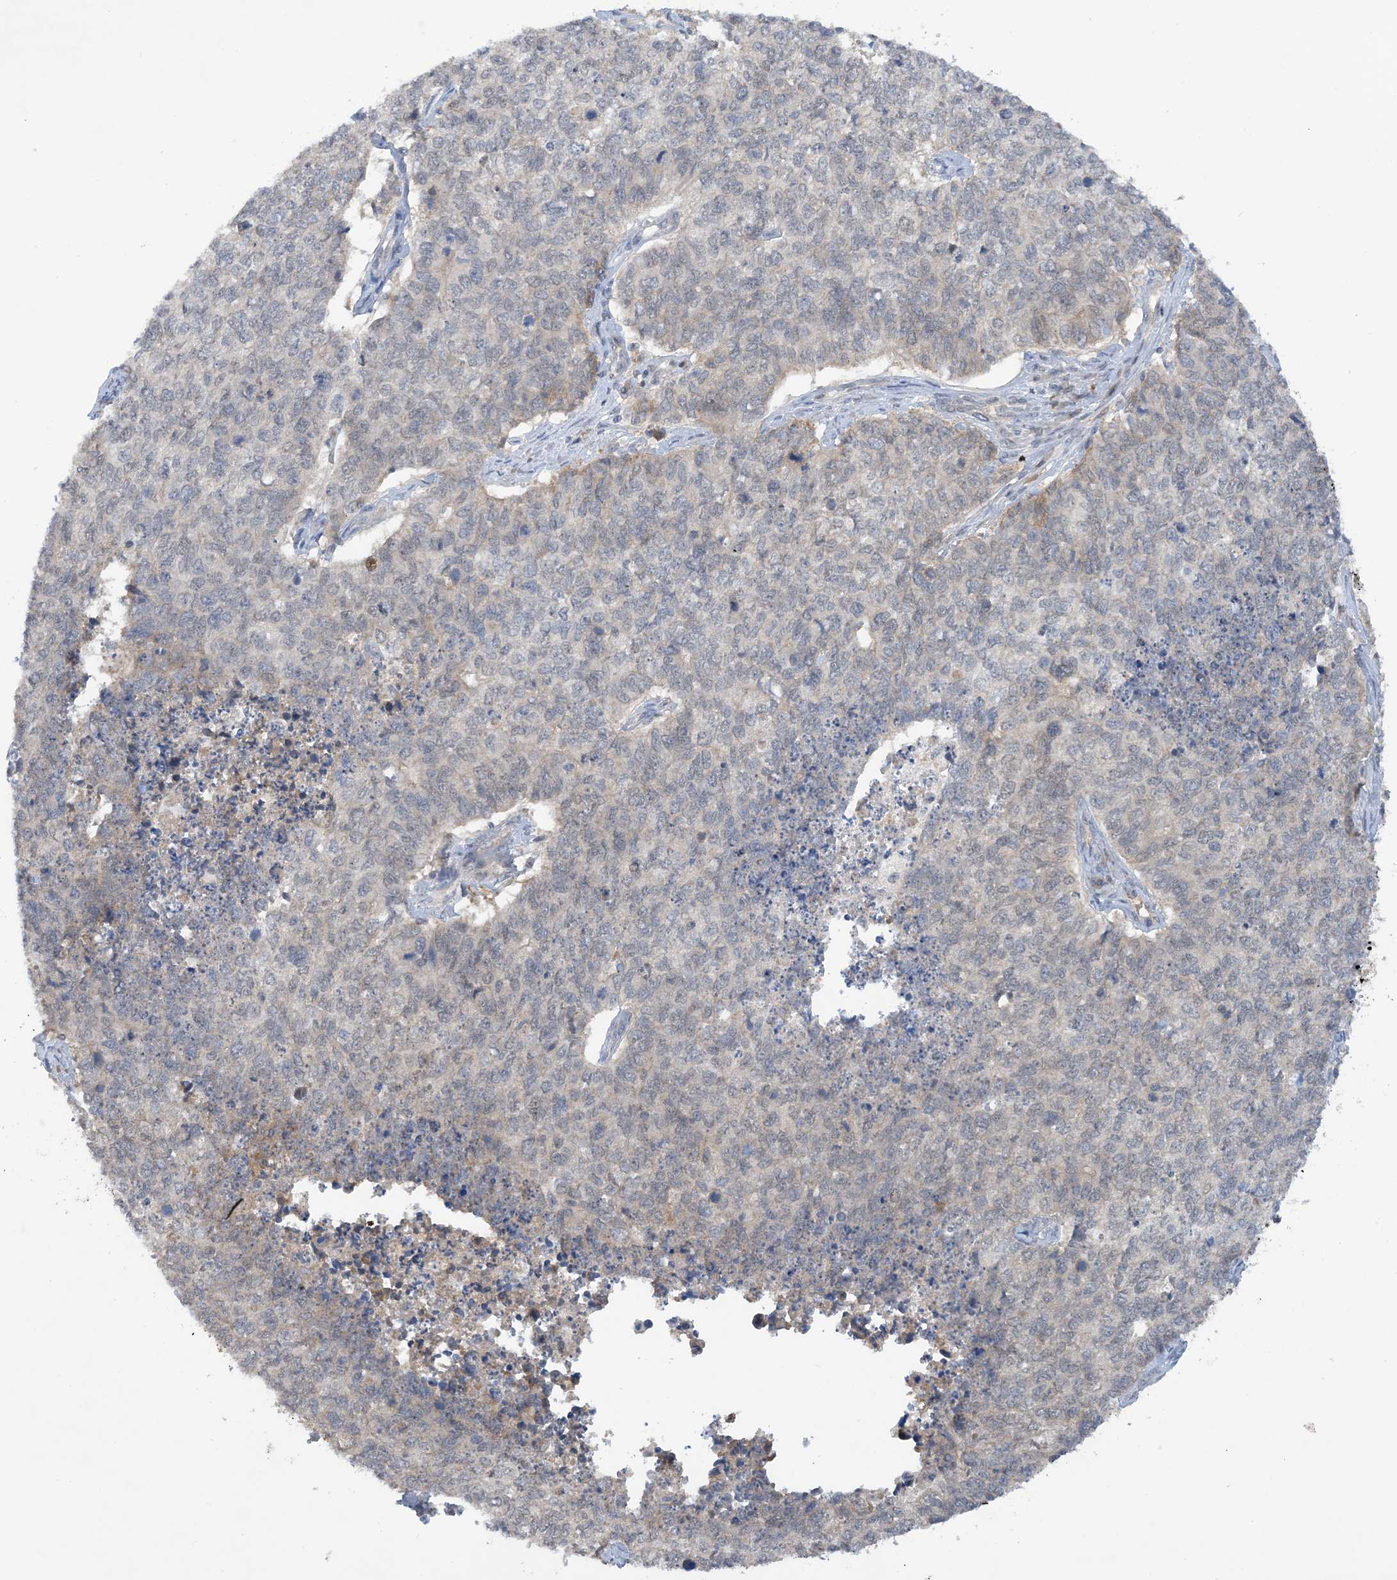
{"staining": {"intensity": "weak", "quantity": "<25%", "location": "cytoplasmic/membranous"}, "tissue": "cervical cancer", "cell_type": "Tumor cells", "image_type": "cancer", "snomed": [{"axis": "morphology", "description": "Squamous cell carcinoma, NOS"}, {"axis": "topography", "description": "Cervix"}], "caption": "The photomicrograph exhibits no staining of tumor cells in cervical cancer (squamous cell carcinoma).", "gene": "UBE2E1", "patient": {"sex": "female", "age": 63}}